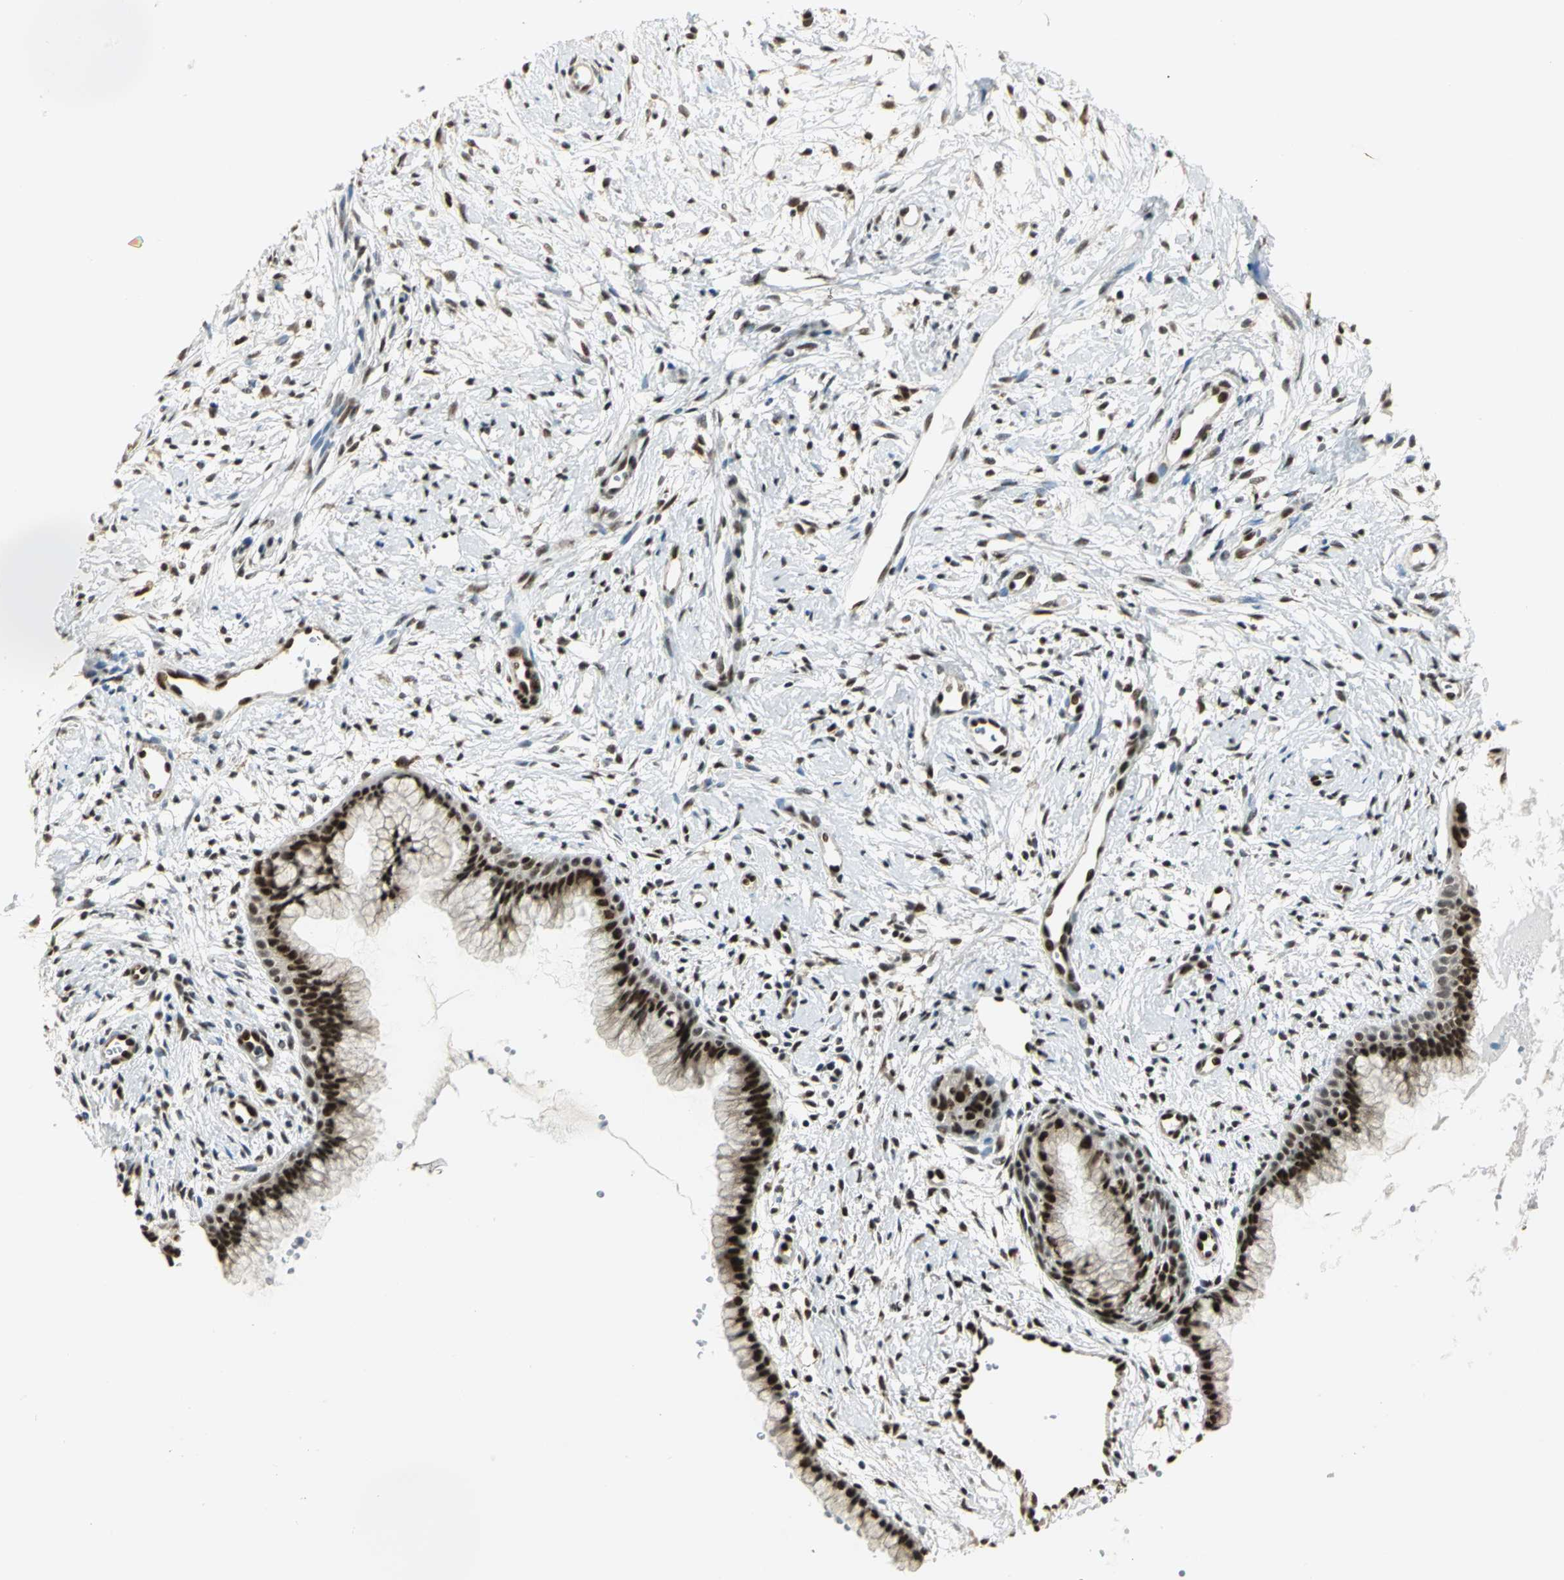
{"staining": {"intensity": "strong", "quantity": ">75%", "location": "nuclear"}, "tissue": "cervix", "cell_type": "Glandular cells", "image_type": "normal", "snomed": [{"axis": "morphology", "description": "Normal tissue, NOS"}, {"axis": "topography", "description": "Cervix"}], "caption": "Cervix stained with a brown dye shows strong nuclear positive expression in approximately >75% of glandular cells.", "gene": "DDX5", "patient": {"sex": "female", "age": 39}}